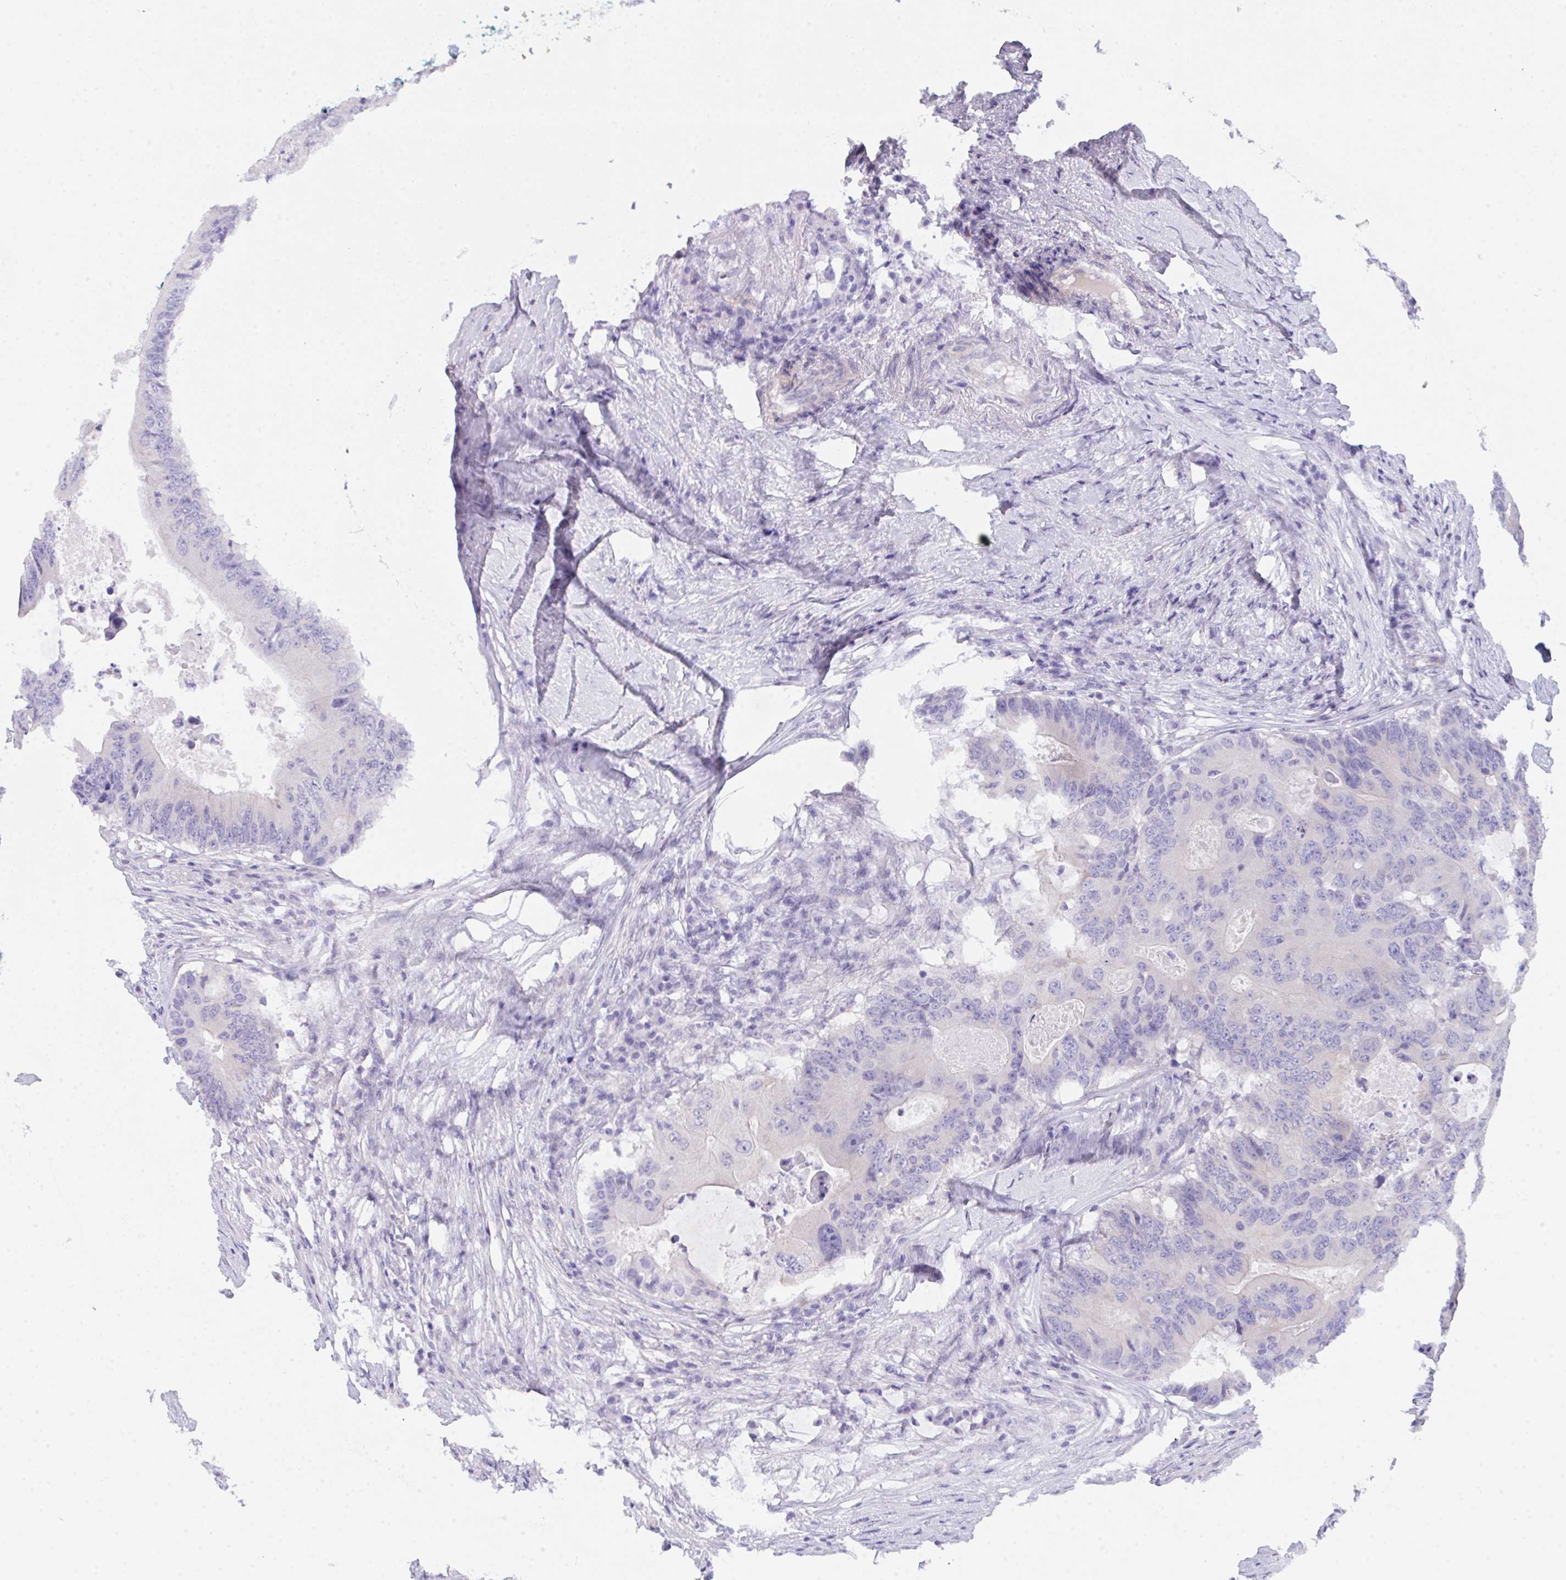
{"staining": {"intensity": "negative", "quantity": "none", "location": "none"}, "tissue": "colorectal cancer", "cell_type": "Tumor cells", "image_type": "cancer", "snomed": [{"axis": "morphology", "description": "Adenocarcinoma, NOS"}, {"axis": "topography", "description": "Colon"}], "caption": "DAB immunohistochemical staining of human colorectal adenocarcinoma displays no significant staining in tumor cells.", "gene": "CEP170B", "patient": {"sex": "male", "age": 71}}